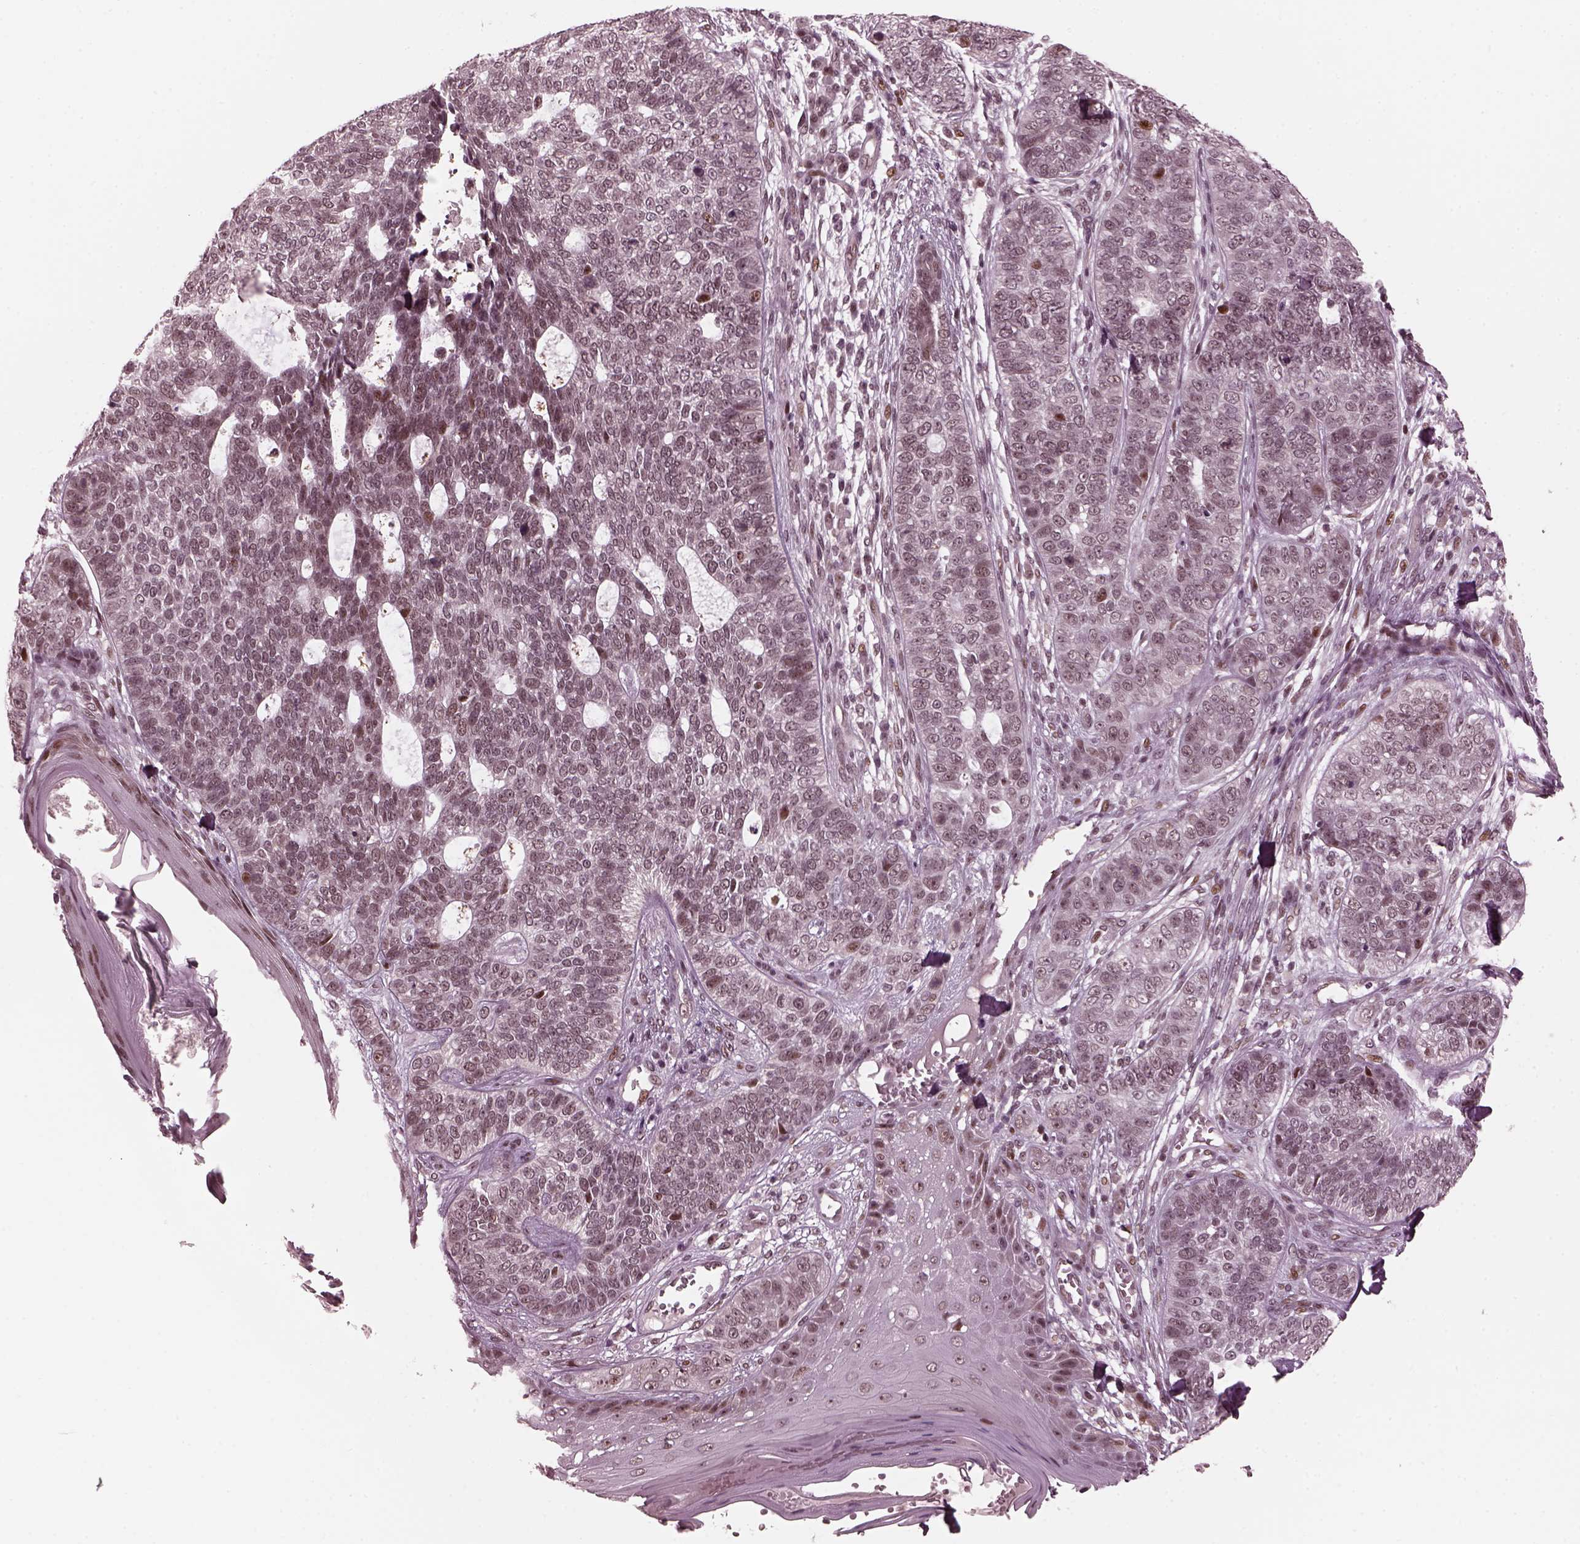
{"staining": {"intensity": "moderate", "quantity": "<25%", "location": "nuclear"}, "tissue": "skin cancer", "cell_type": "Tumor cells", "image_type": "cancer", "snomed": [{"axis": "morphology", "description": "Basal cell carcinoma"}, {"axis": "topography", "description": "Skin"}], "caption": "Immunohistochemistry (IHC) histopathology image of neoplastic tissue: skin basal cell carcinoma stained using immunohistochemistry (IHC) displays low levels of moderate protein expression localized specifically in the nuclear of tumor cells, appearing as a nuclear brown color.", "gene": "TRIB3", "patient": {"sex": "female", "age": 69}}